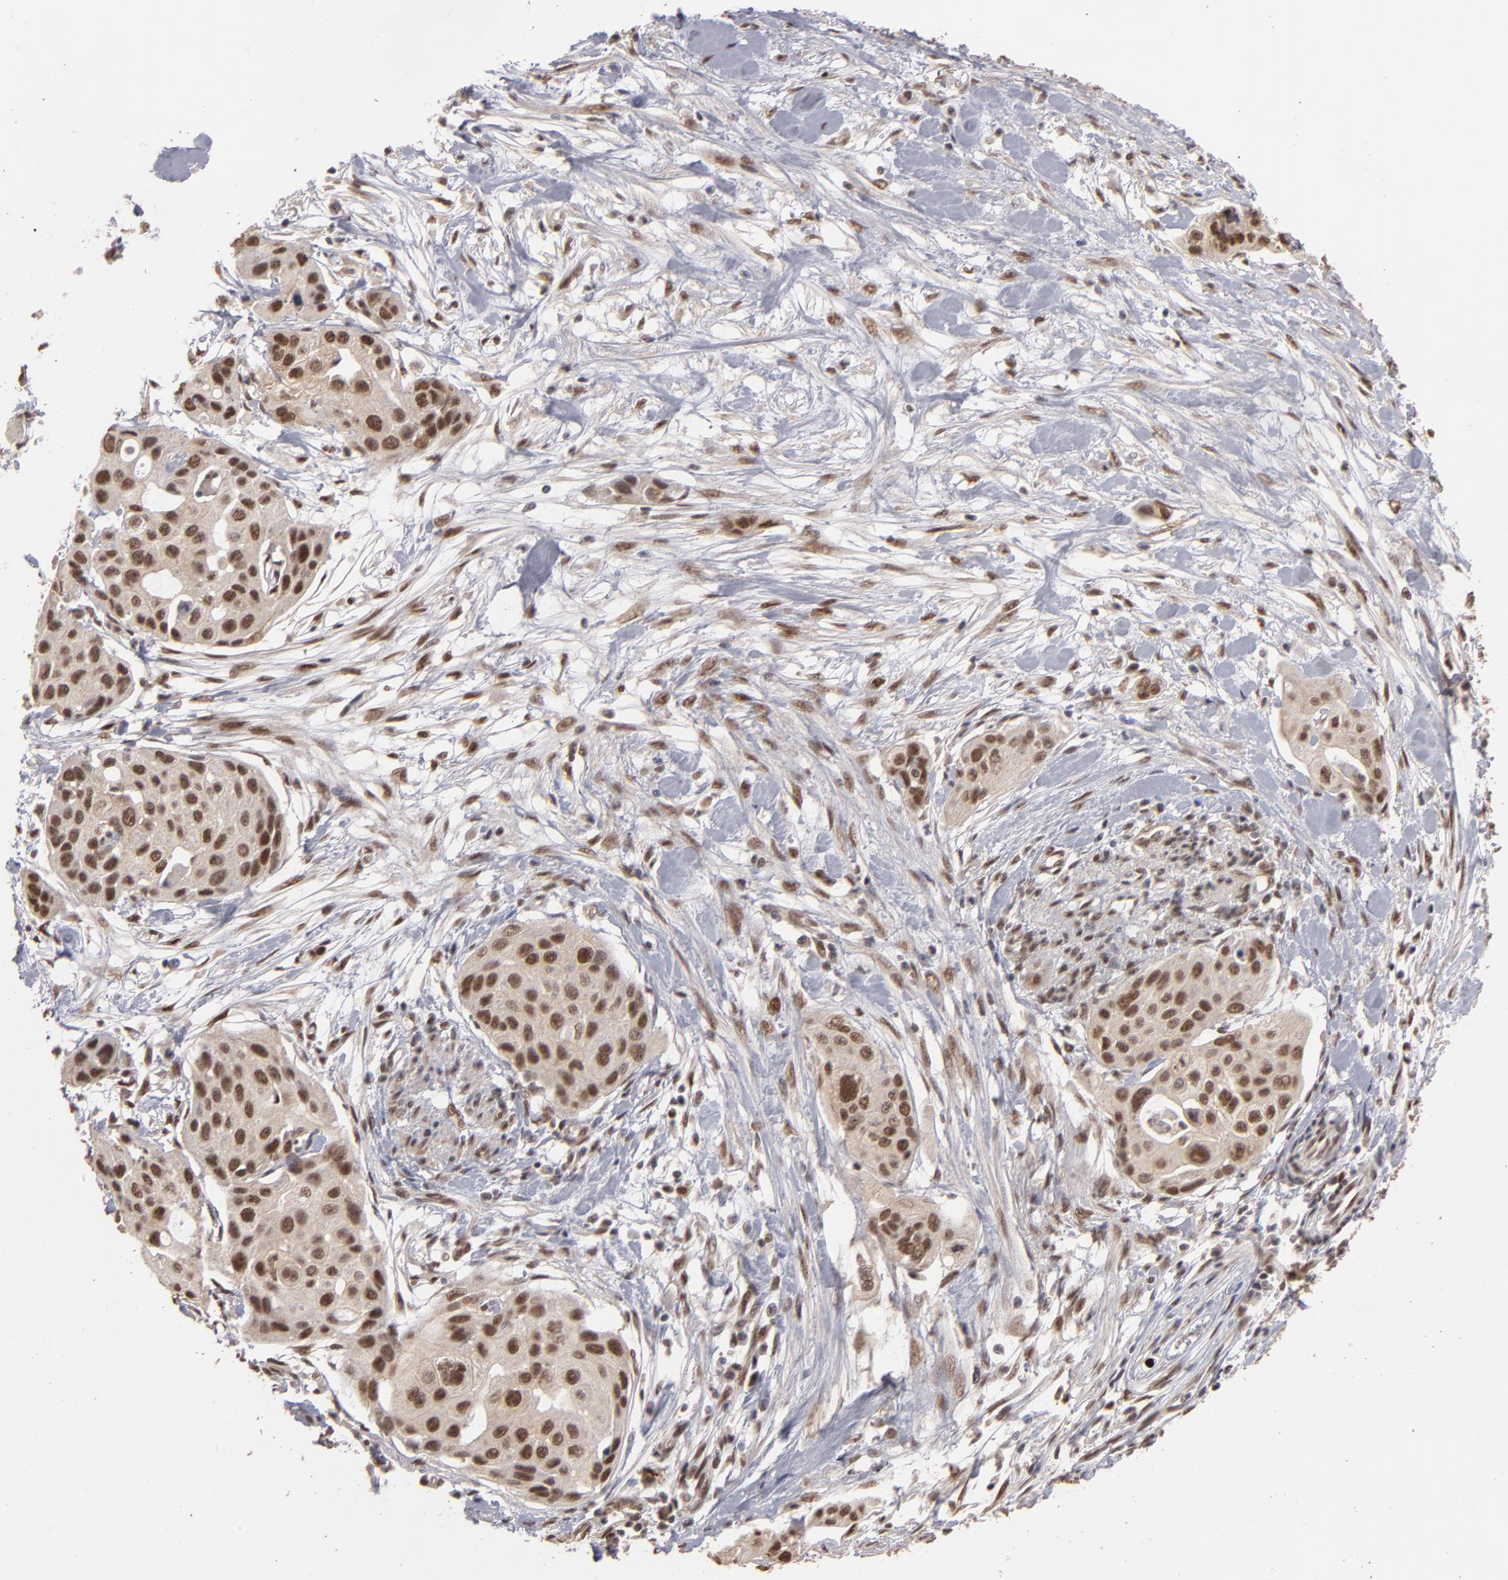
{"staining": {"intensity": "moderate", "quantity": ">75%", "location": "cytoplasmic/membranous,nuclear"}, "tissue": "pancreatic cancer", "cell_type": "Tumor cells", "image_type": "cancer", "snomed": [{"axis": "morphology", "description": "Adenocarcinoma, NOS"}, {"axis": "topography", "description": "Pancreas"}], "caption": "A brown stain highlights moderate cytoplasmic/membranous and nuclear staining of a protein in human pancreatic adenocarcinoma tumor cells. (brown staining indicates protein expression, while blue staining denotes nuclei).", "gene": "CLOCK", "patient": {"sex": "female", "age": 60}}